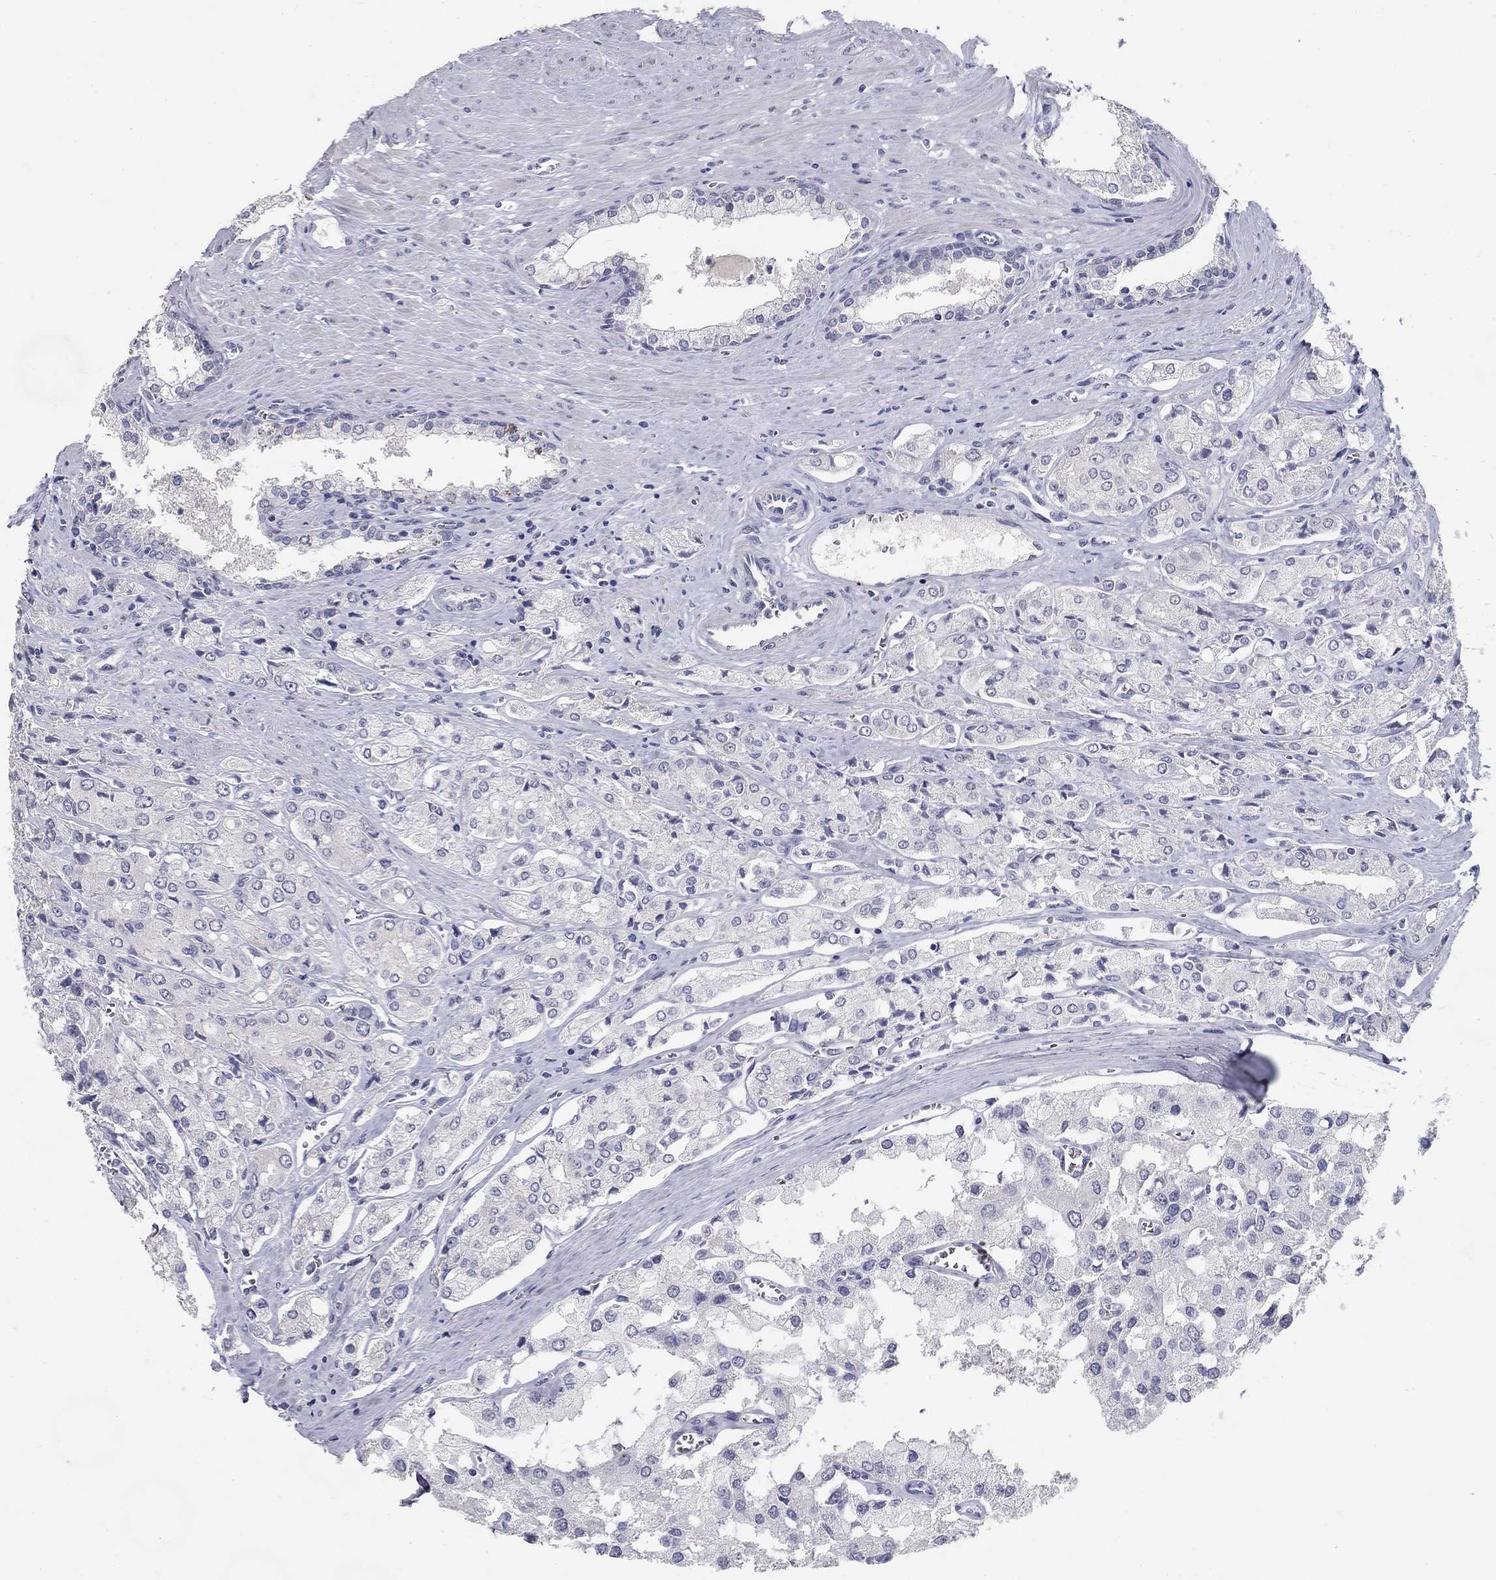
{"staining": {"intensity": "negative", "quantity": "none", "location": "none"}, "tissue": "prostate cancer", "cell_type": "Tumor cells", "image_type": "cancer", "snomed": [{"axis": "morphology", "description": "Adenocarcinoma, NOS"}, {"axis": "topography", "description": "Prostate and seminal vesicle, NOS"}, {"axis": "topography", "description": "Prostate"}], "caption": "High power microscopy photomicrograph of an immunohistochemistry photomicrograph of prostate cancer (adenocarcinoma), revealing no significant positivity in tumor cells.", "gene": "POMC", "patient": {"sex": "male", "age": 67}}